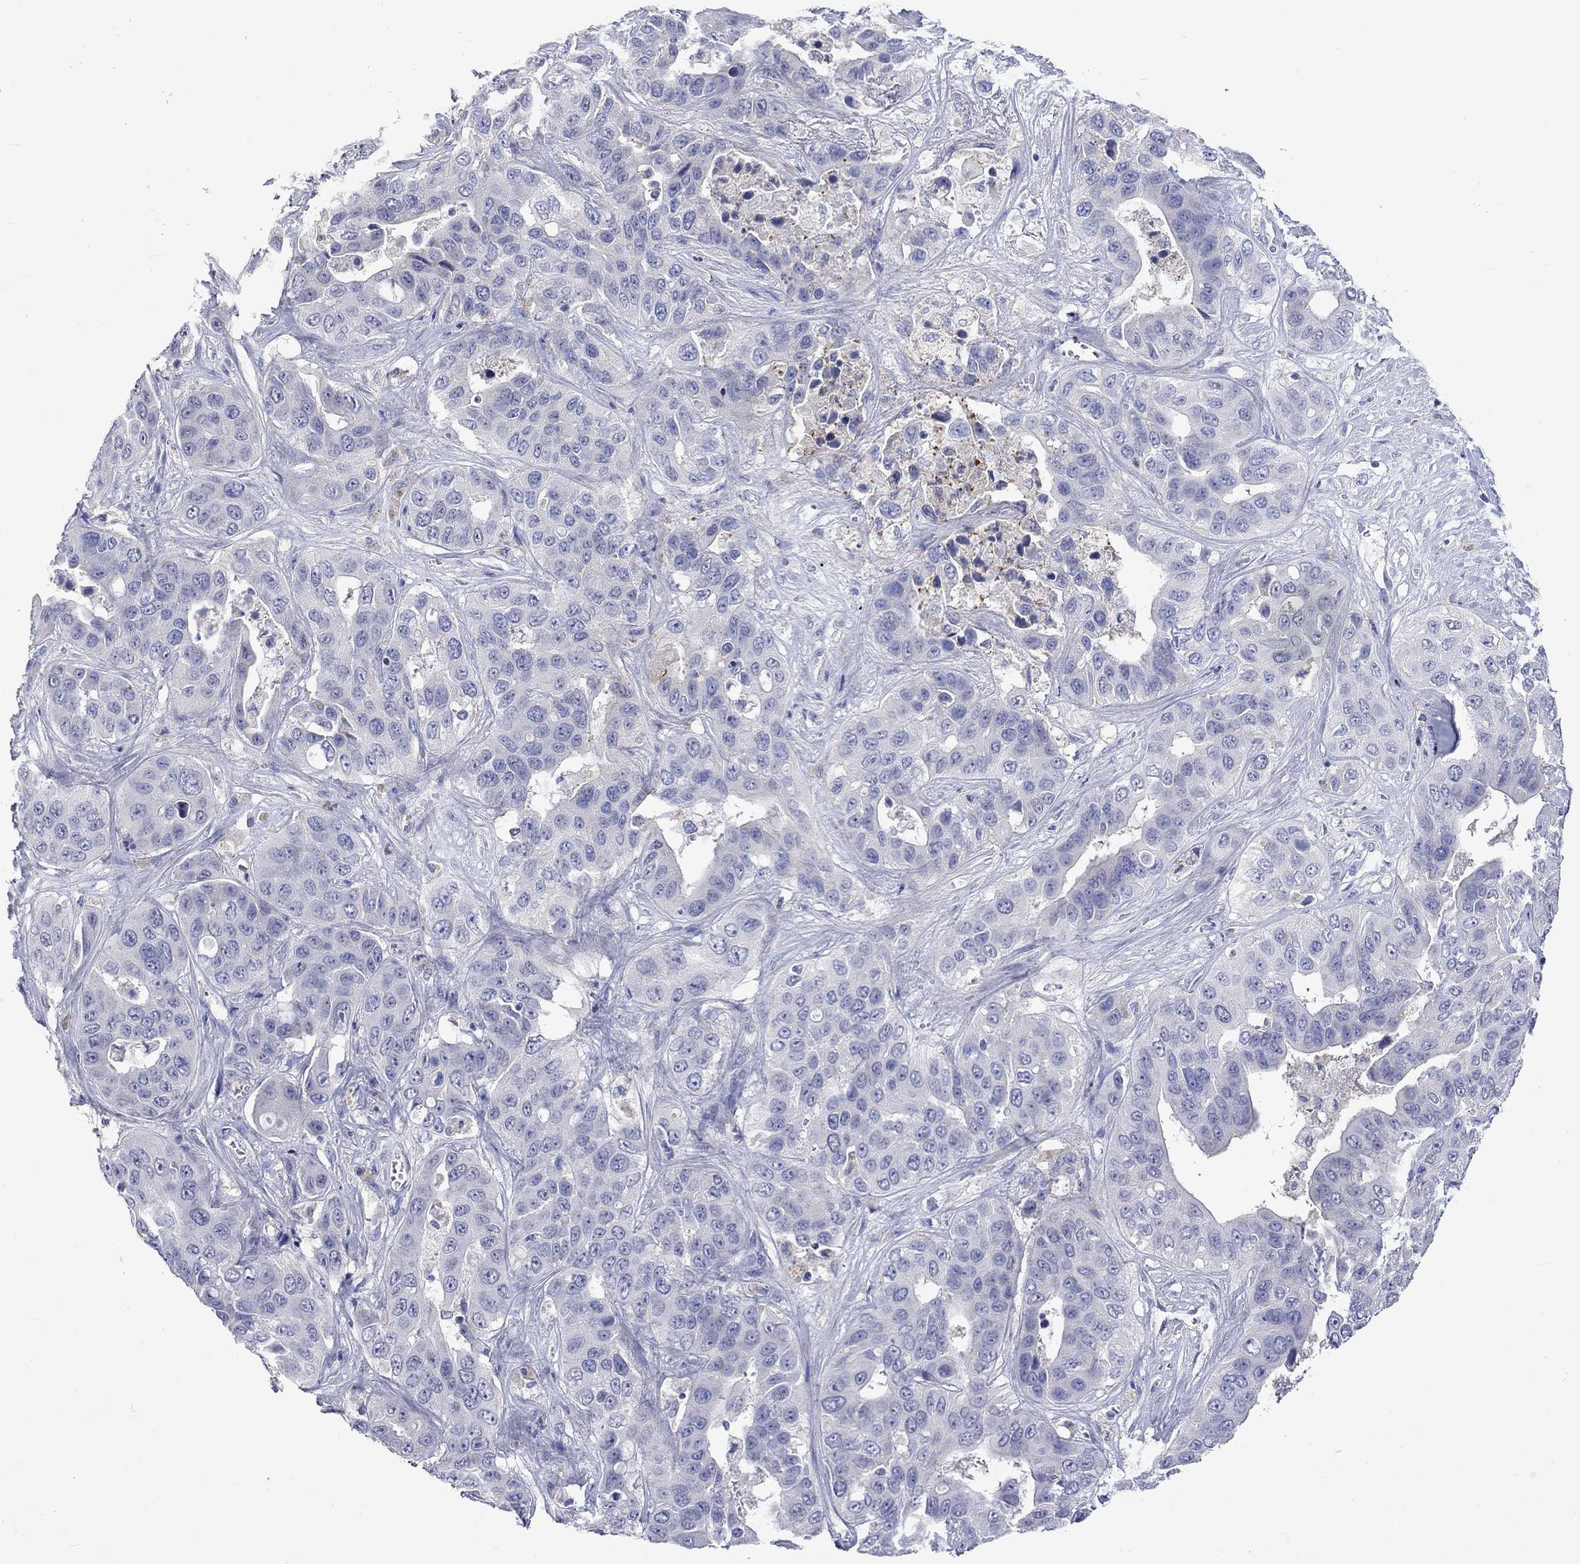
{"staining": {"intensity": "negative", "quantity": "none", "location": "none"}, "tissue": "liver cancer", "cell_type": "Tumor cells", "image_type": "cancer", "snomed": [{"axis": "morphology", "description": "Cholangiocarcinoma"}, {"axis": "topography", "description": "Liver"}], "caption": "The histopathology image demonstrates no significant positivity in tumor cells of liver cholangiocarcinoma.", "gene": "LRFN4", "patient": {"sex": "female", "age": 52}}